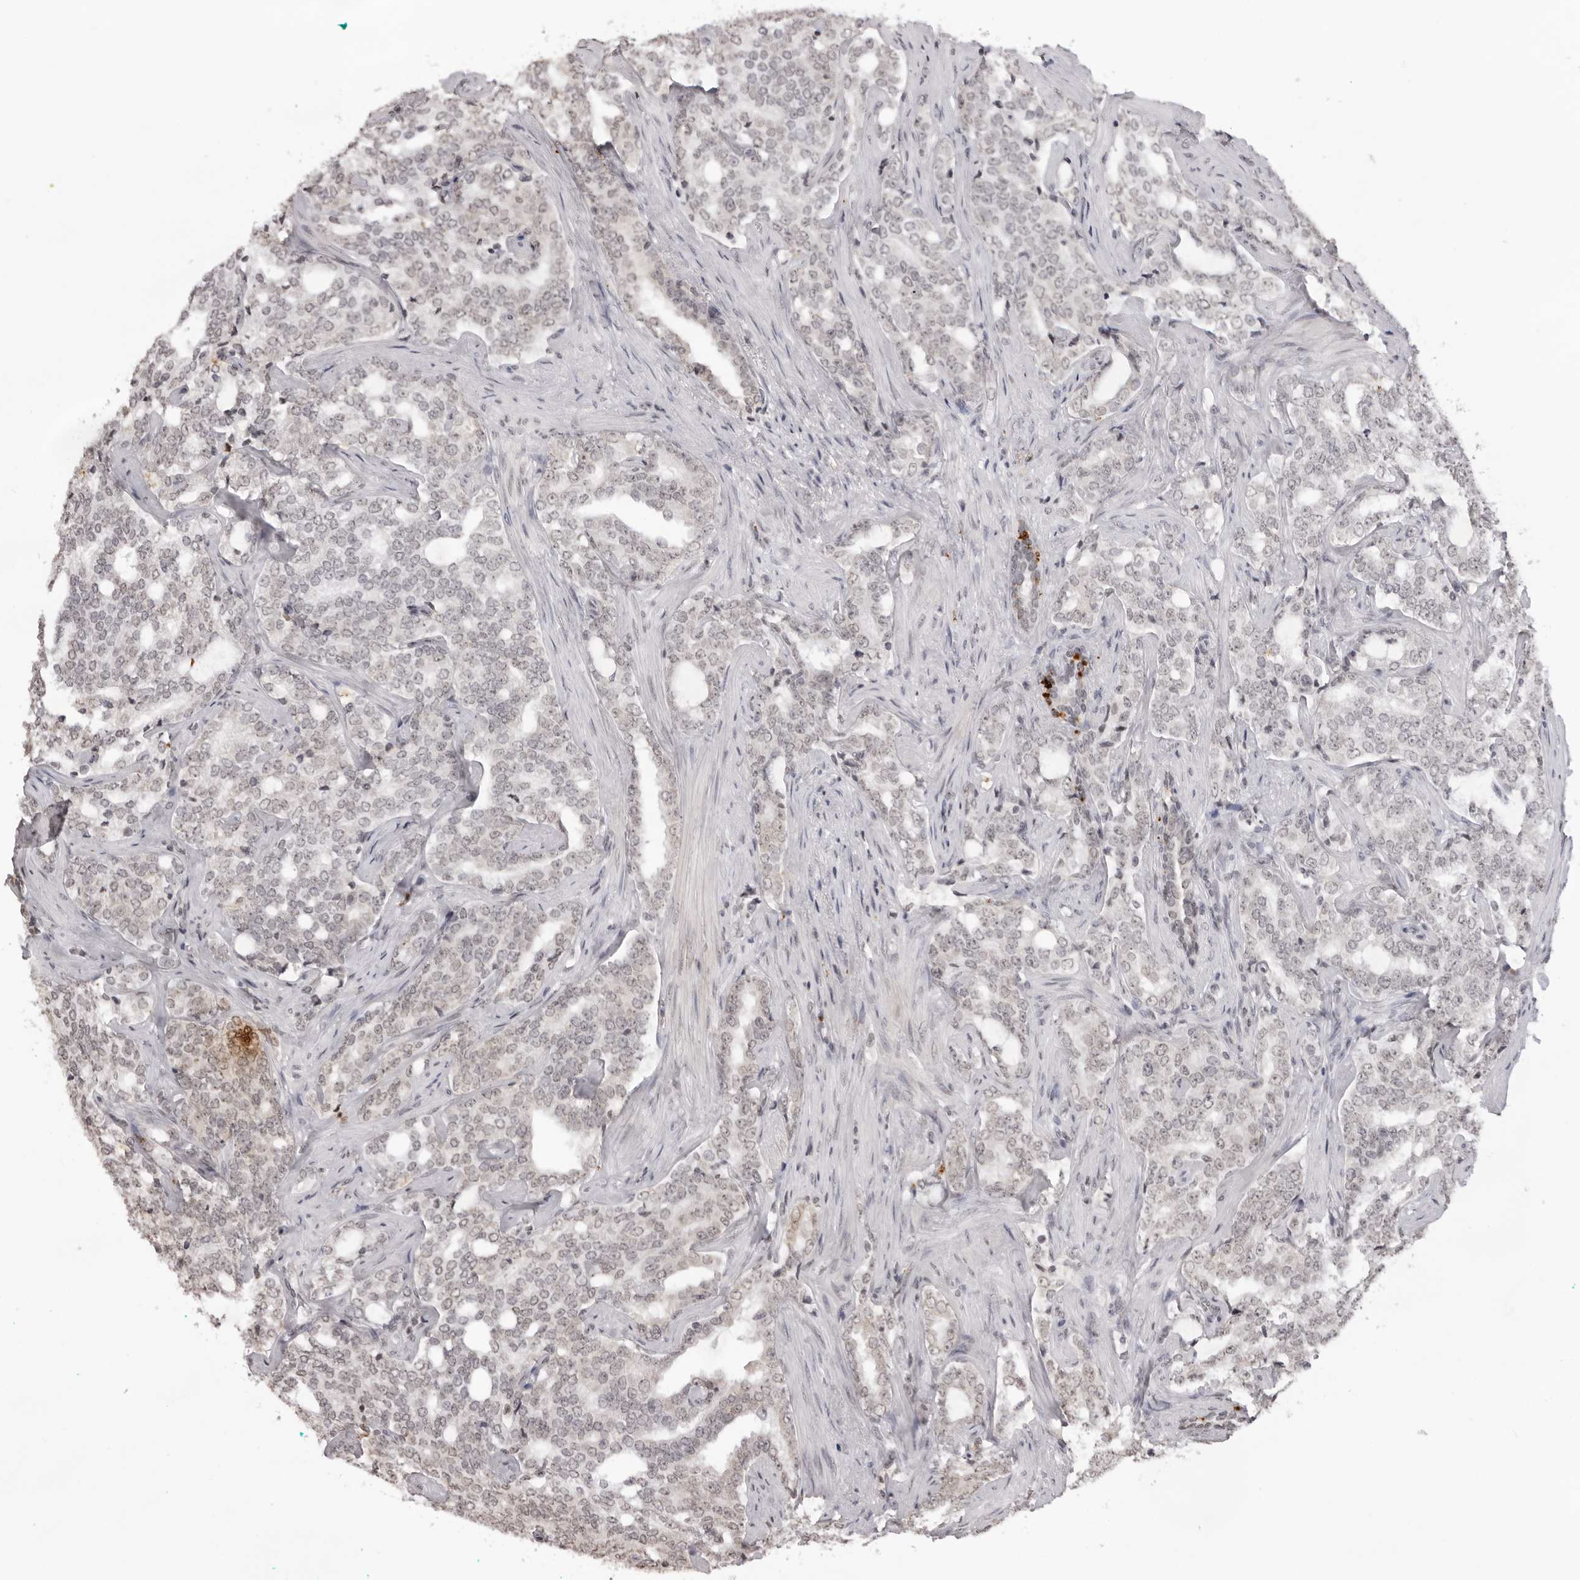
{"staining": {"intensity": "weak", "quantity": "<25%", "location": "nuclear"}, "tissue": "prostate cancer", "cell_type": "Tumor cells", "image_type": "cancer", "snomed": [{"axis": "morphology", "description": "Adenocarcinoma, High grade"}, {"axis": "topography", "description": "Prostate"}], "caption": "Immunohistochemistry image of prostate high-grade adenocarcinoma stained for a protein (brown), which exhibits no positivity in tumor cells.", "gene": "NTM", "patient": {"sex": "male", "age": 64}}